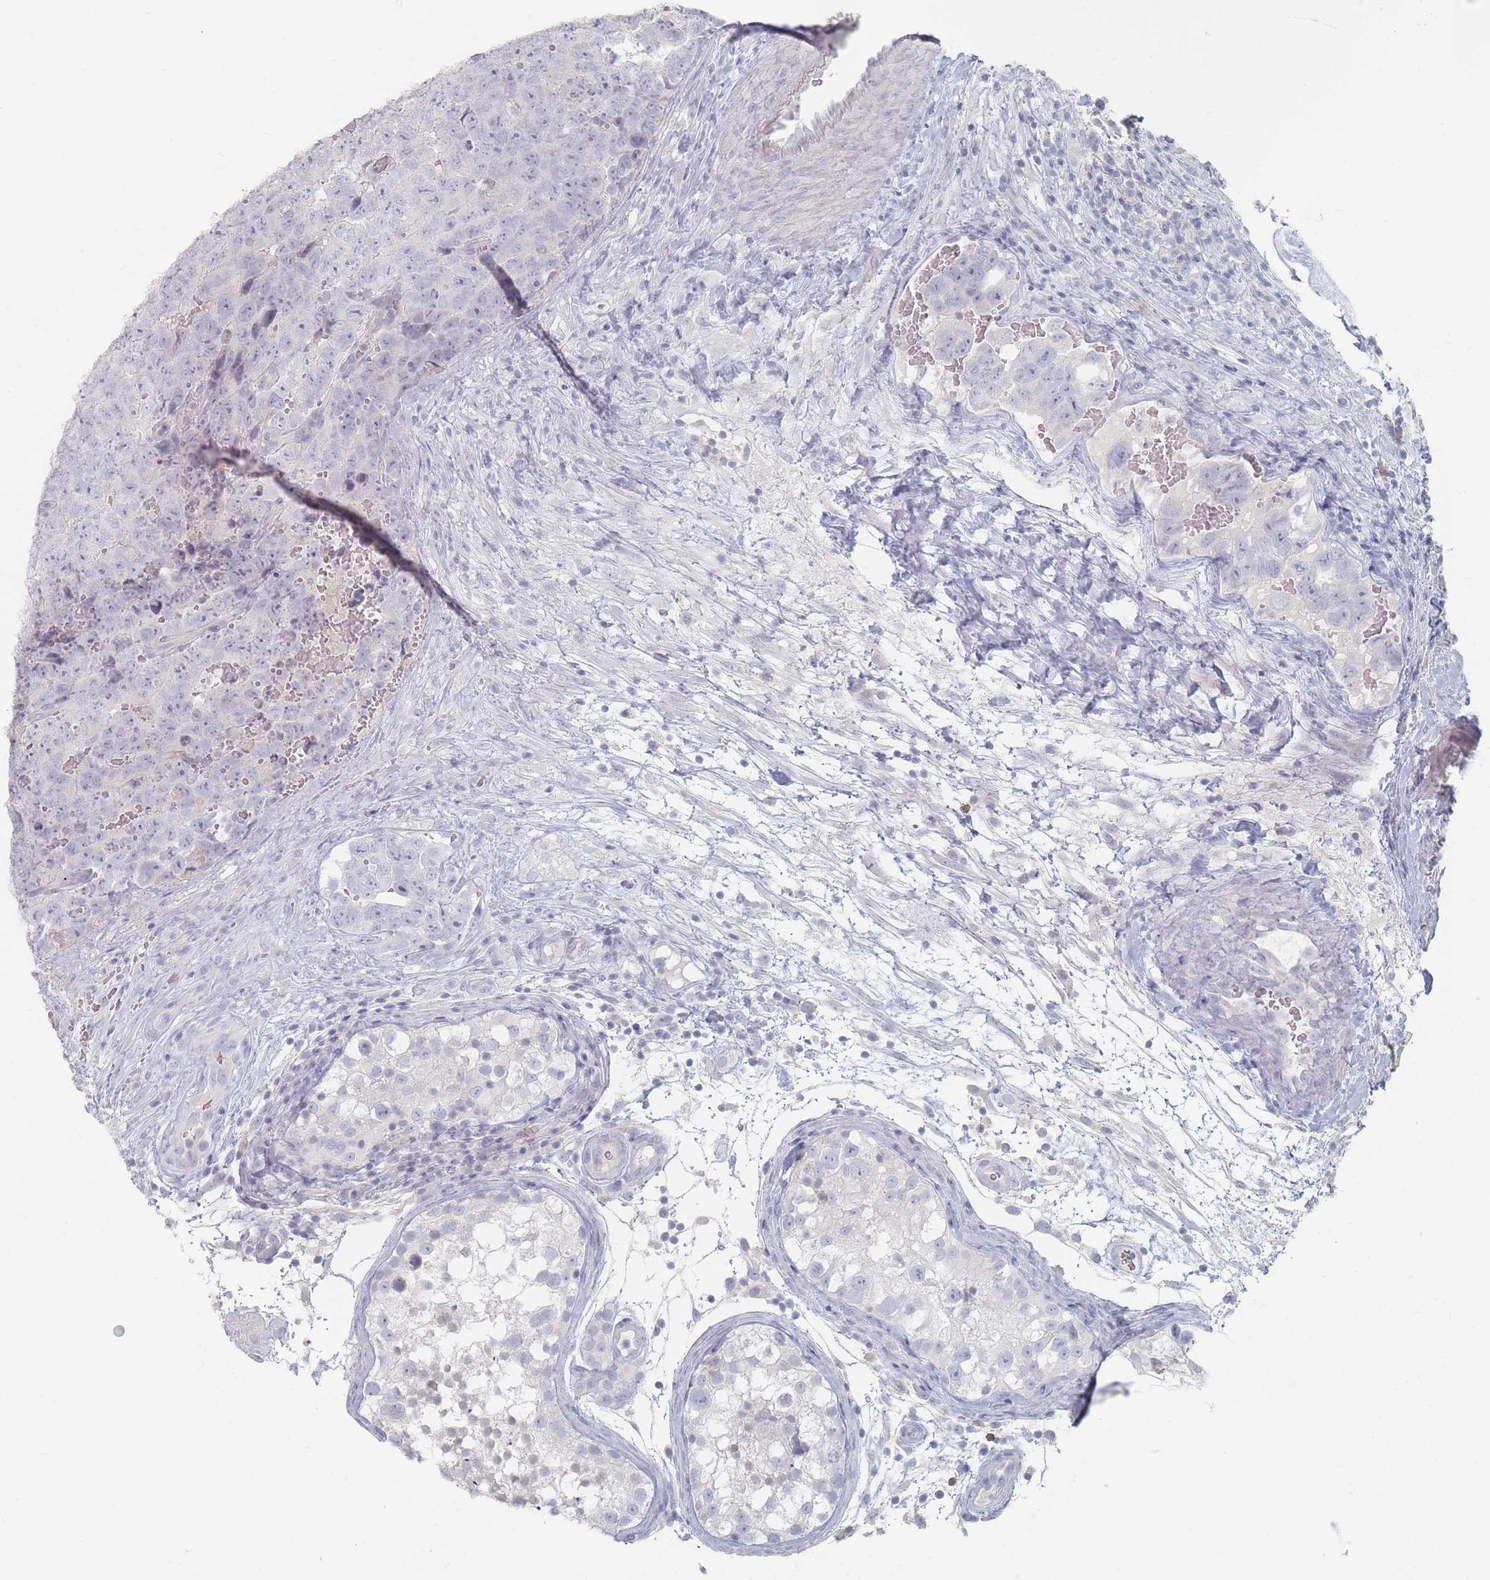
{"staining": {"intensity": "negative", "quantity": "none", "location": "none"}, "tissue": "testis cancer", "cell_type": "Tumor cells", "image_type": "cancer", "snomed": [{"axis": "morphology", "description": "Seminoma, NOS"}, {"axis": "morphology", "description": "Teratoma, malignant, NOS"}, {"axis": "topography", "description": "Testis"}], "caption": "Immunohistochemistry (IHC) photomicrograph of neoplastic tissue: testis teratoma (malignant) stained with DAB shows no significant protein staining in tumor cells.", "gene": "CD37", "patient": {"sex": "male", "age": 34}}